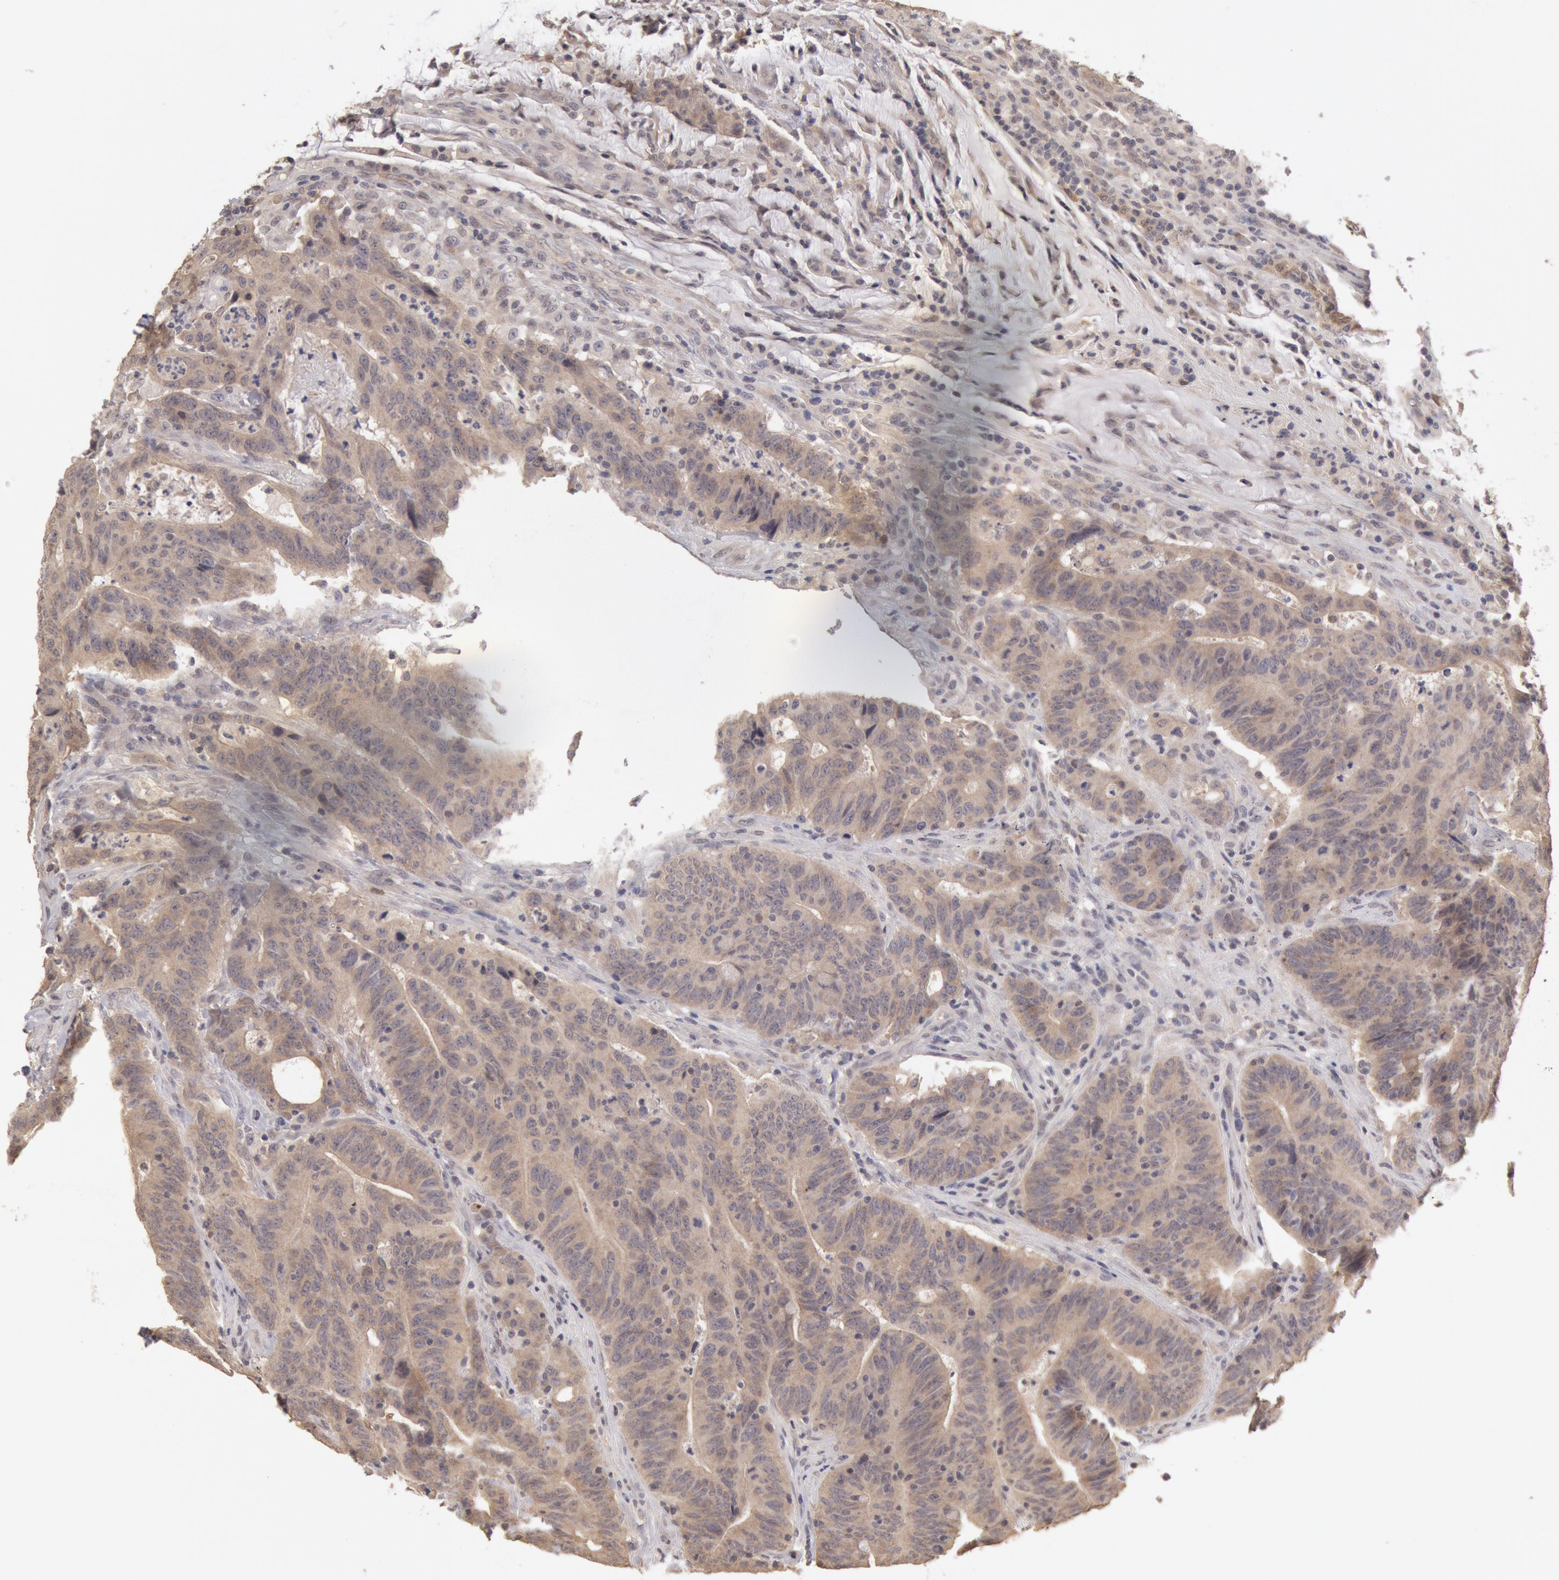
{"staining": {"intensity": "weak", "quantity": ">75%", "location": "cytoplasmic/membranous"}, "tissue": "colorectal cancer", "cell_type": "Tumor cells", "image_type": "cancer", "snomed": [{"axis": "morphology", "description": "Adenocarcinoma, NOS"}, {"axis": "topography", "description": "Colon"}], "caption": "Immunohistochemical staining of human colorectal cancer demonstrates weak cytoplasmic/membranous protein expression in approximately >75% of tumor cells.", "gene": "ZFP36L1", "patient": {"sex": "male", "age": 54}}